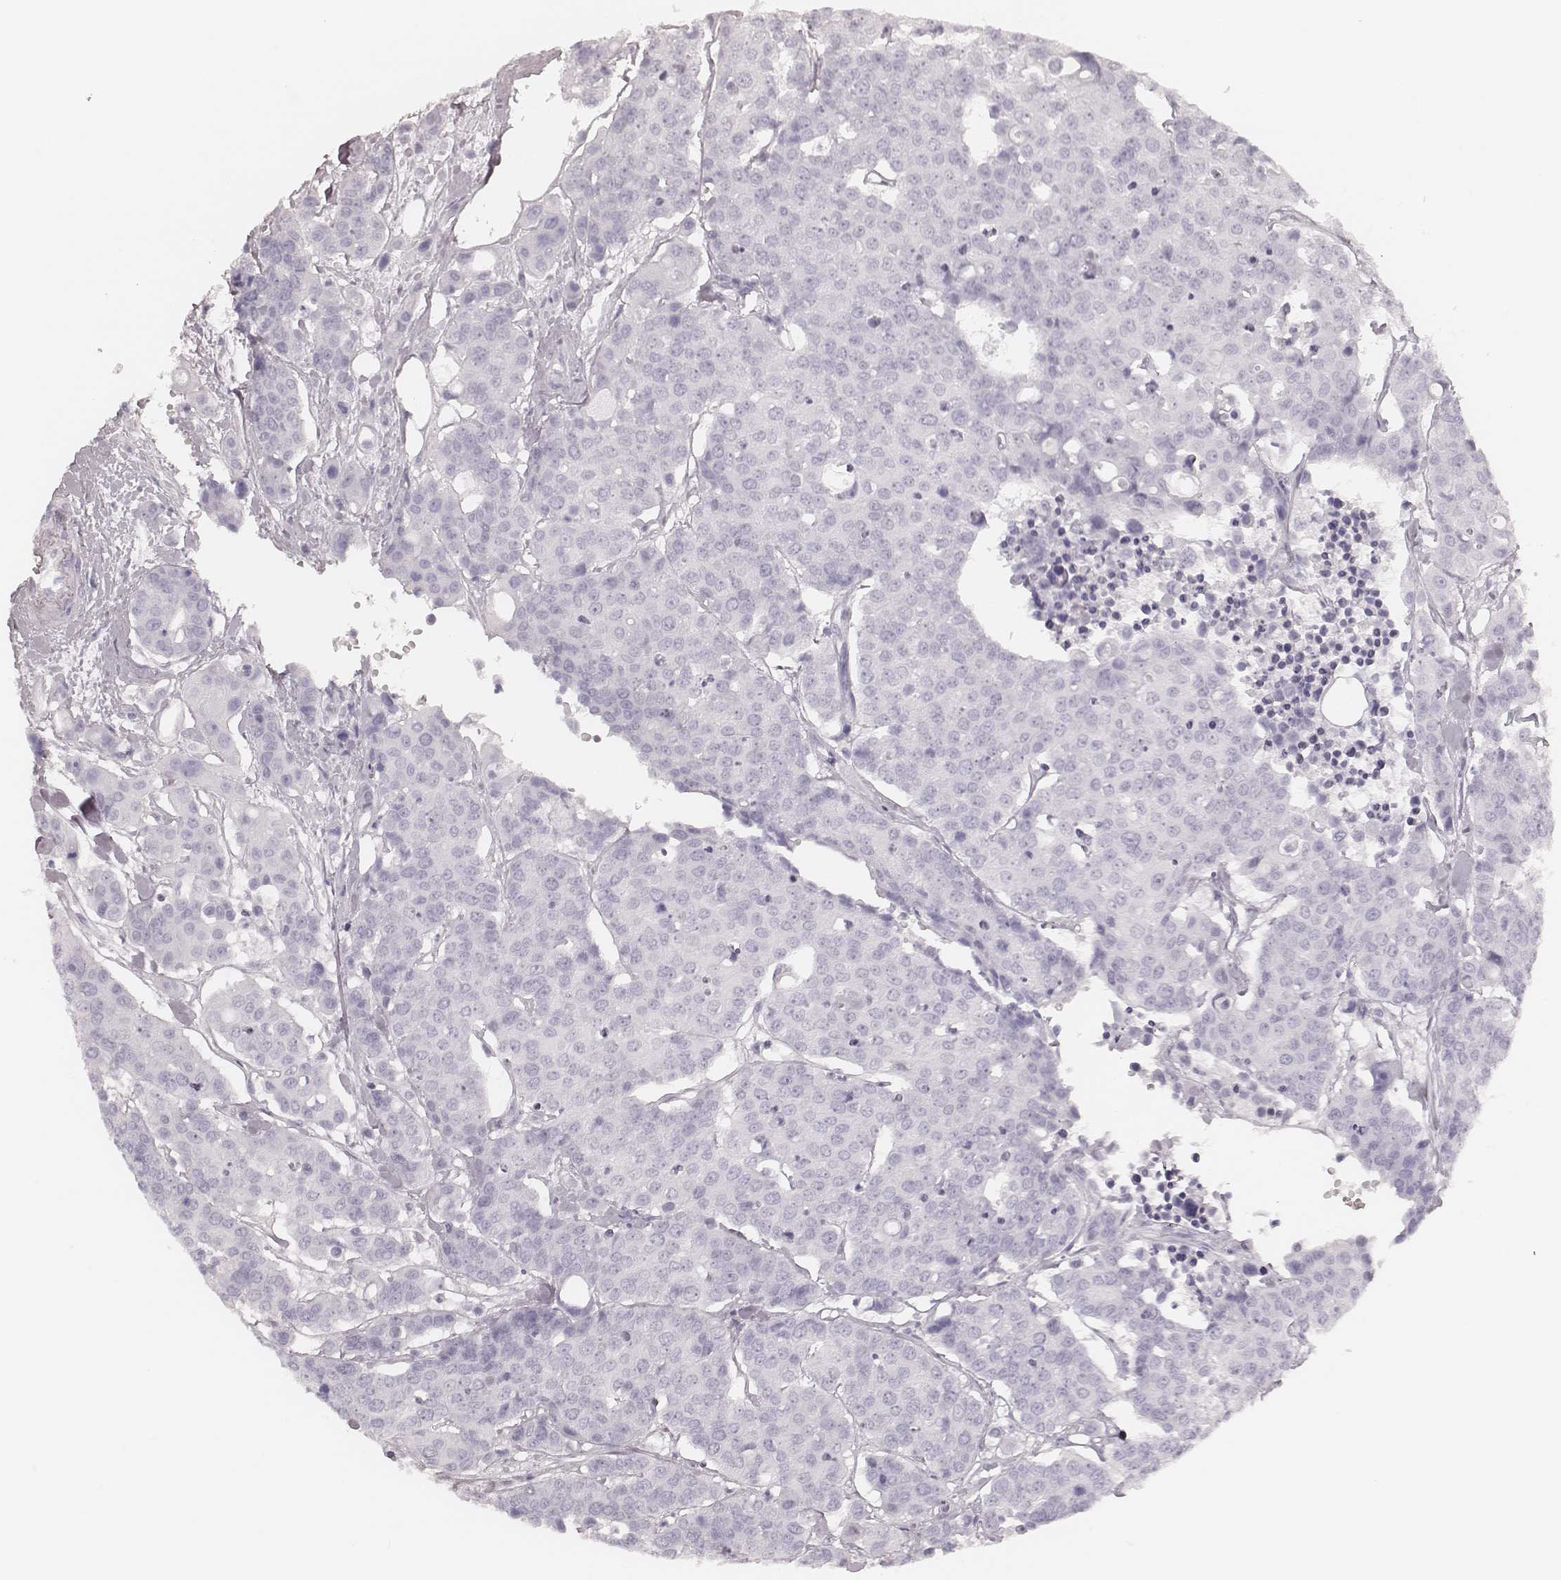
{"staining": {"intensity": "negative", "quantity": "none", "location": "none"}, "tissue": "carcinoid", "cell_type": "Tumor cells", "image_type": "cancer", "snomed": [{"axis": "morphology", "description": "Carcinoid, malignant, NOS"}, {"axis": "topography", "description": "Colon"}], "caption": "The micrograph reveals no staining of tumor cells in carcinoid.", "gene": "KRT82", "patient": {"sex": "male", "age": 81}}